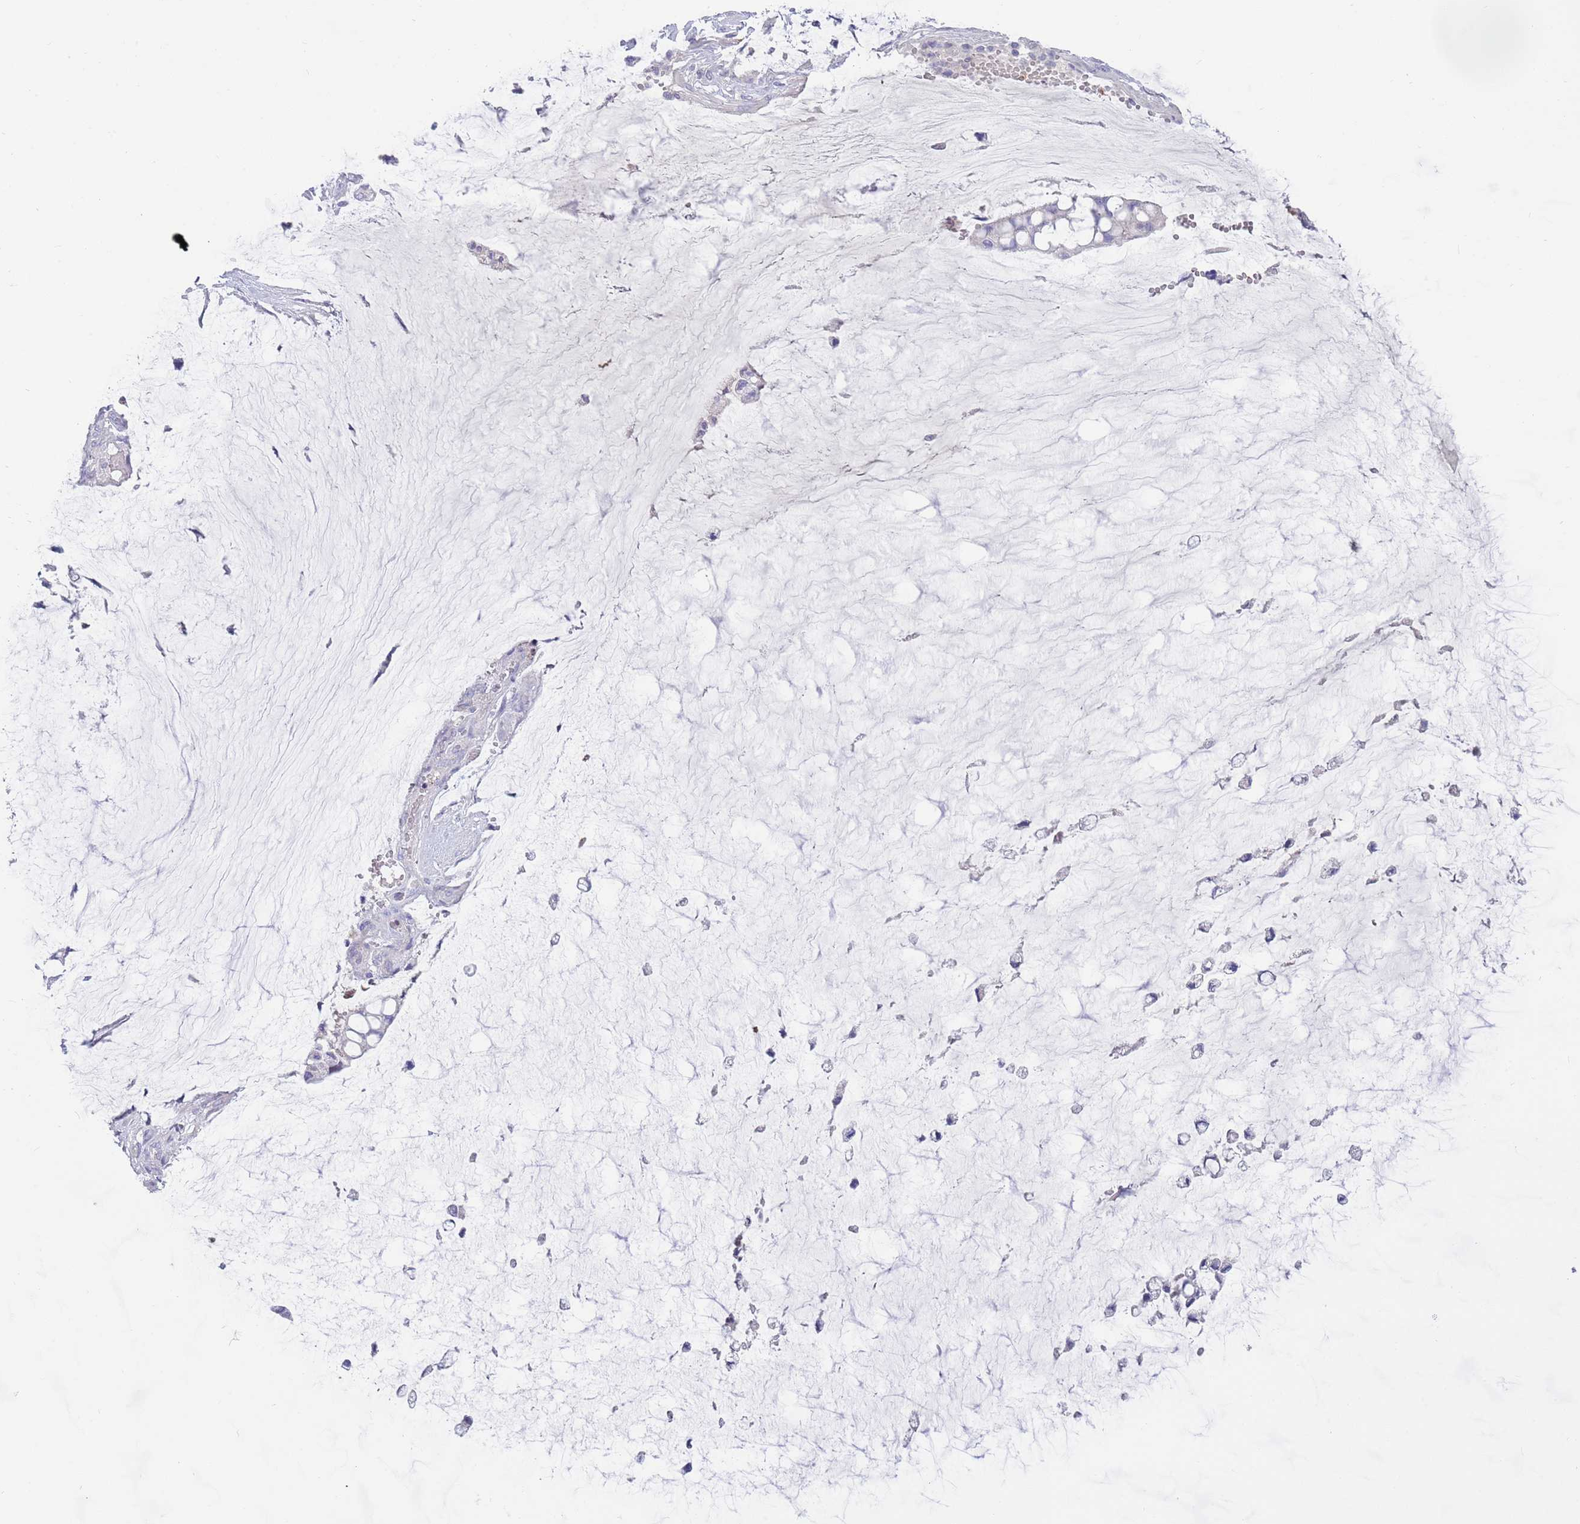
{"staining": {"intensity": "negative", "quantity": "none", "location": "none"}, "tissue": "ovarian cancer", "cell_type": "Tumor cells", "image_type": "cancer", "snomed": [{"axis": "morphology", "description": "Cystadenocarcinoma, mucinous, NOS"}, {"axis": "topography", "description": "Ovary"}], "caption": "Tumor cells are negative for protein expression in human ovarian mucinous cystadenocarcinoma.", "gene": "DDHD1", "patient": {"sex": "female", "age": 39}}